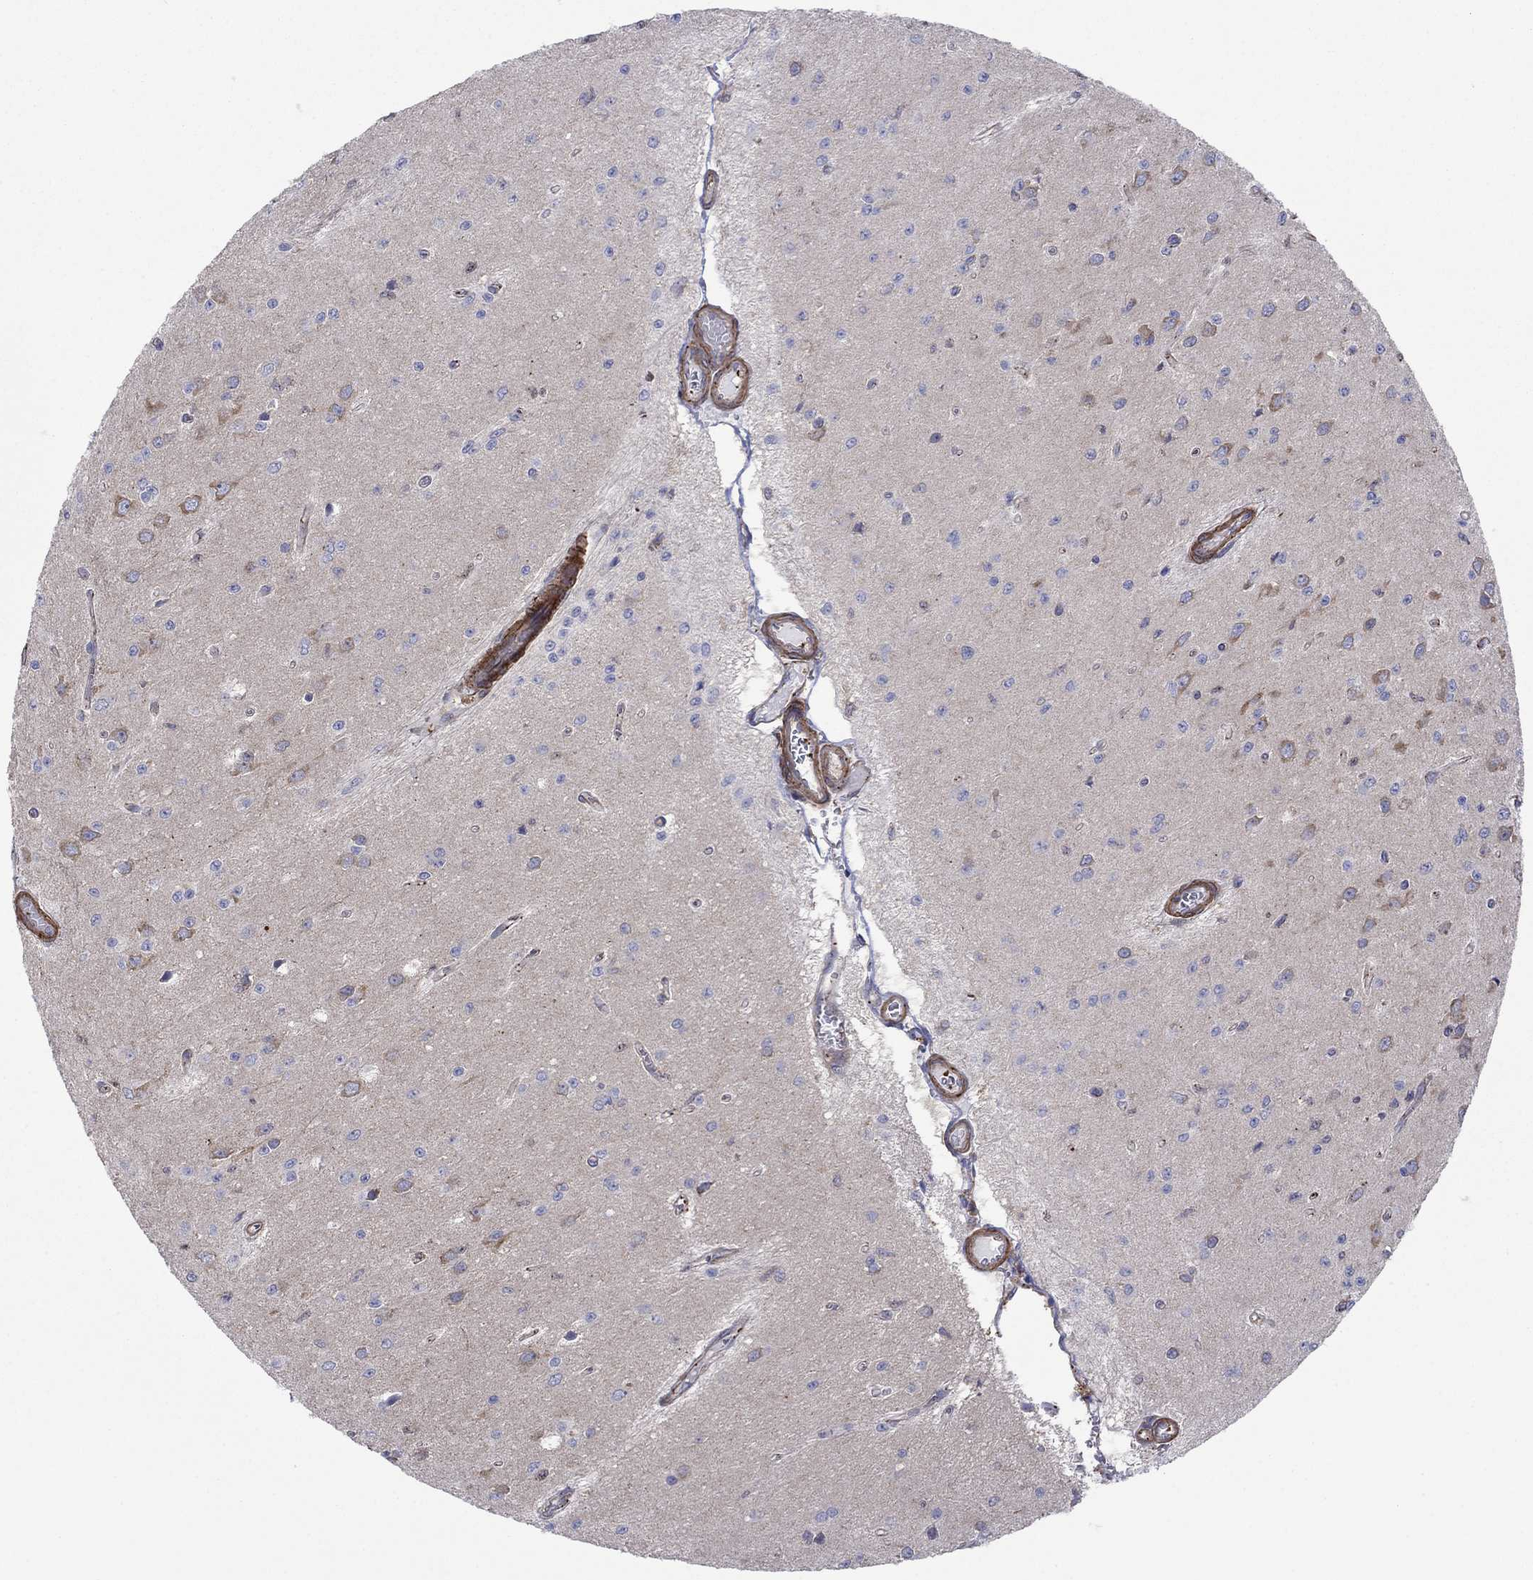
{"staining": {"intensity": "moderate", "quantity": "<25%", "location": "cytoplasmic/membranous"}, "tissue": "glioma", "cell_type": "Tumor cells", "image_type": "cancer", "snomed": [{"axis": "morphology", "description": "Glioma, malignant, Low grade"}, {"axis": "topography", "description": "Brain"}], "caption": "Moderate cytoplasmic/membranous expression is present in about <25% of tumor cells in glioma.", "gene": "PAG1", "patient": {"sex": "female", "age": 45}}